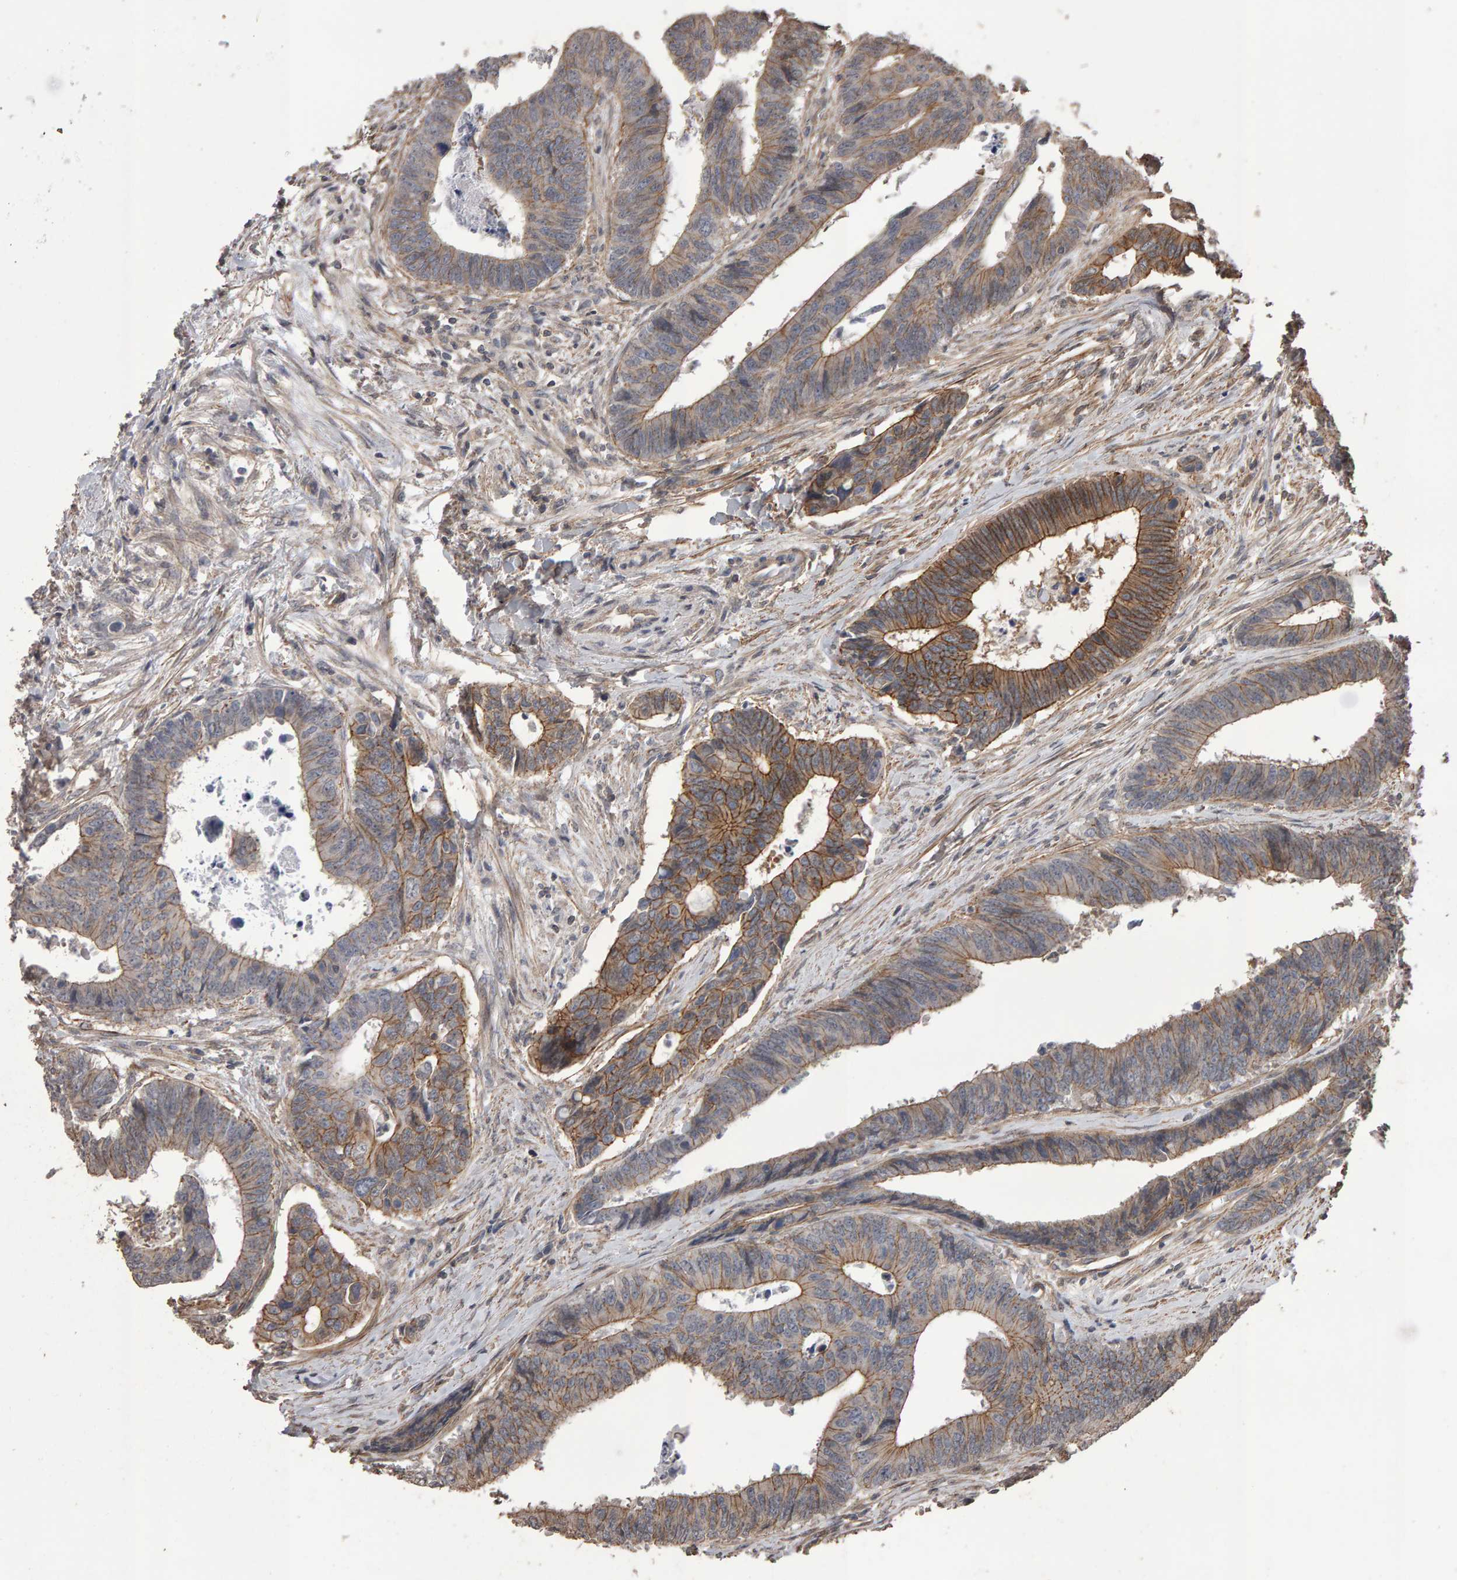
{"staining": {"intensity": "moderate", "quantity": "25%-75%", "location": "cytoplasmic/membranous"}, "tissue": "colorectal cancer", "cell_type": "Tumor cells", "image_type": "cancer", "snomed": [{"axis": "morphology", "description": "Adenocarcinoma, NOS"}, {"axis": "topography", "description": "Rectum"}], "caption": "High-power microscopy captured an IHC micrograph of colorectal cancer, revealing moderate cytoplasmic/membranous staining in about 25%-75% of tumor cells. (brown staining indicates protein expression, while blue staining denotes nuclei).", "gene": "SCRIB", "patient": {"sex": "male", "age": 84}}